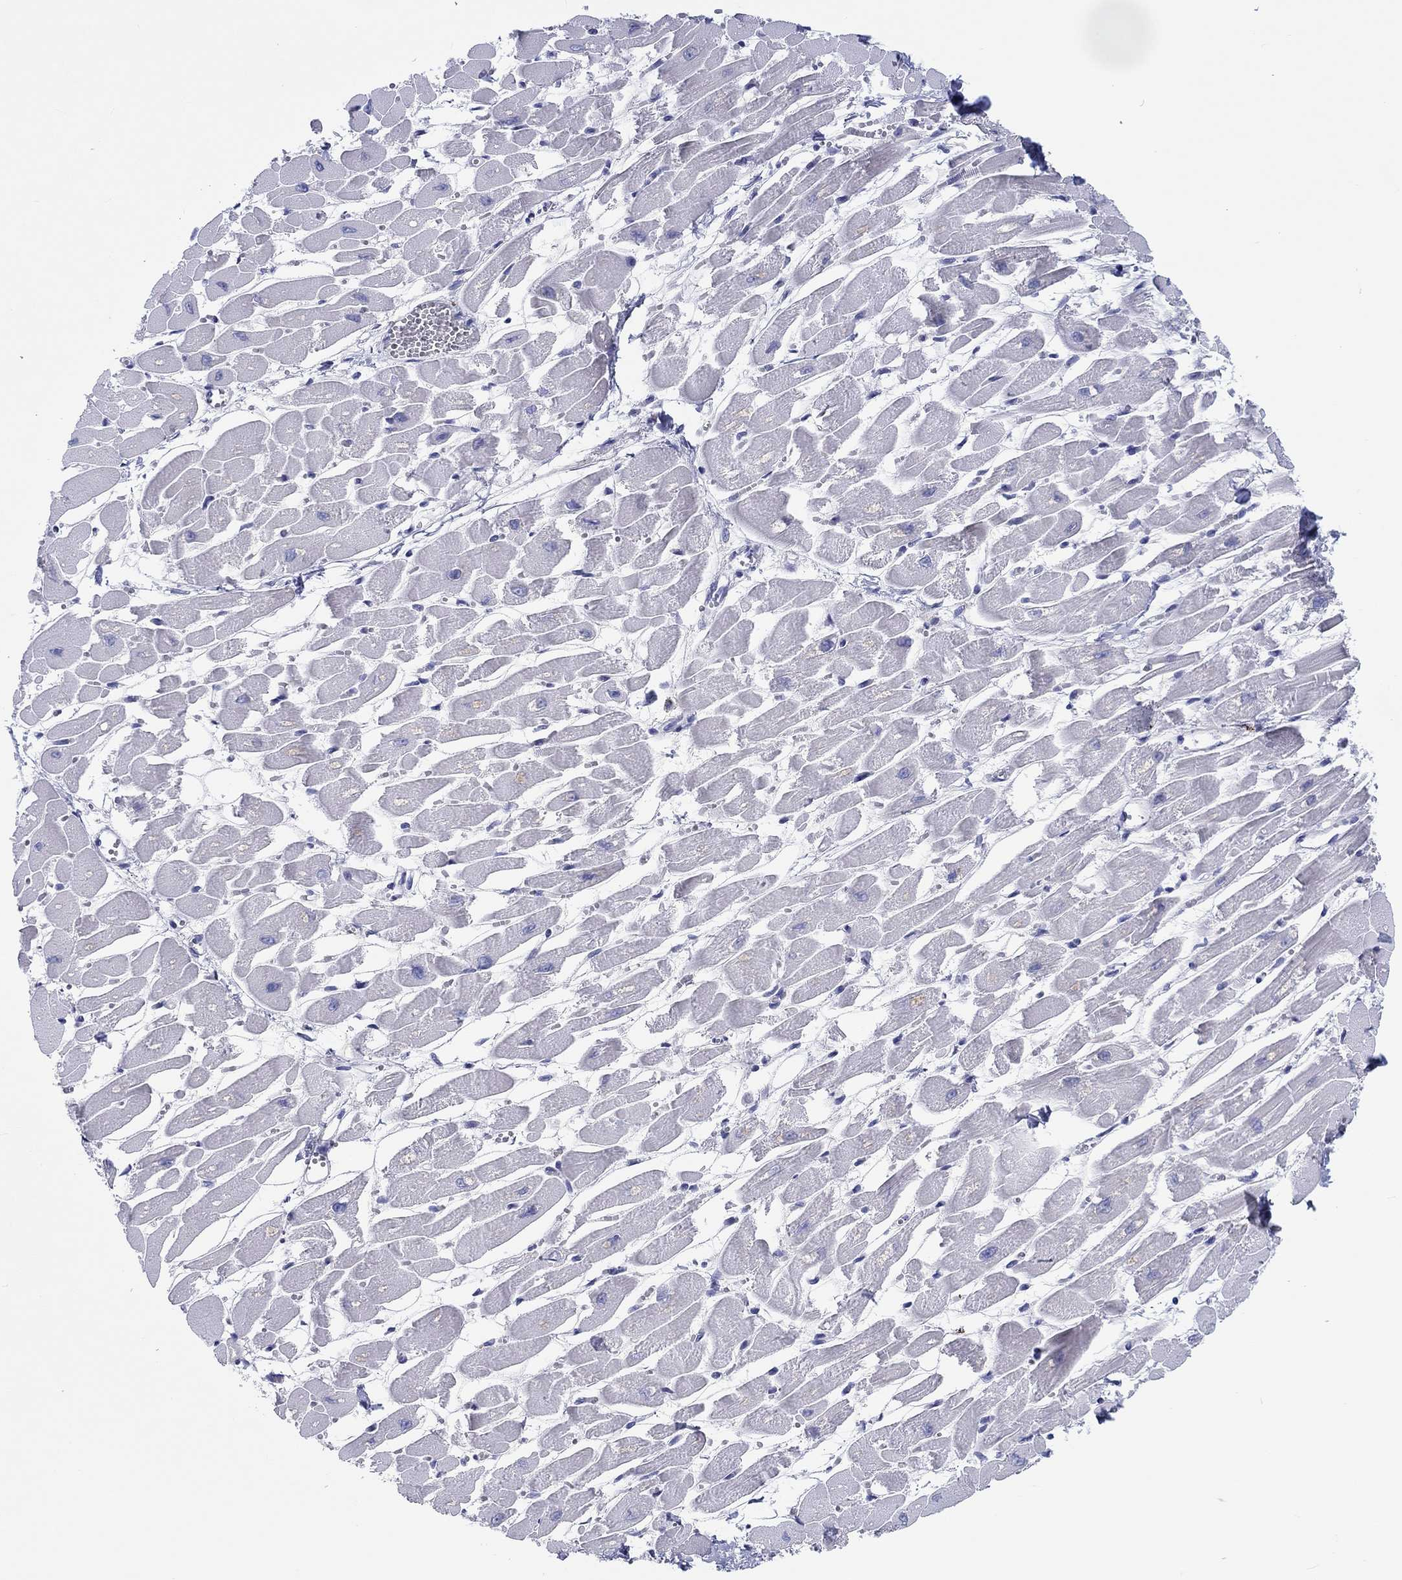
{"staining": {"intensity": "negative", "quantity": "none", "location": "none"}, "tissue": "heart muscle", "cell_type": "Cardiomyocytes", "image_type": "normal", "snomed": [{"axis": "morphology", "description": "Normal tissue, NOS"}, {"axis": "topography", "description": "Heart"}], "caption": "There is no significant positivity in cardiomyocytes of heart muscle. Nuclei are stained in blue.", "gene": "H1", "patient": {"sex": "female", "age": 52}}